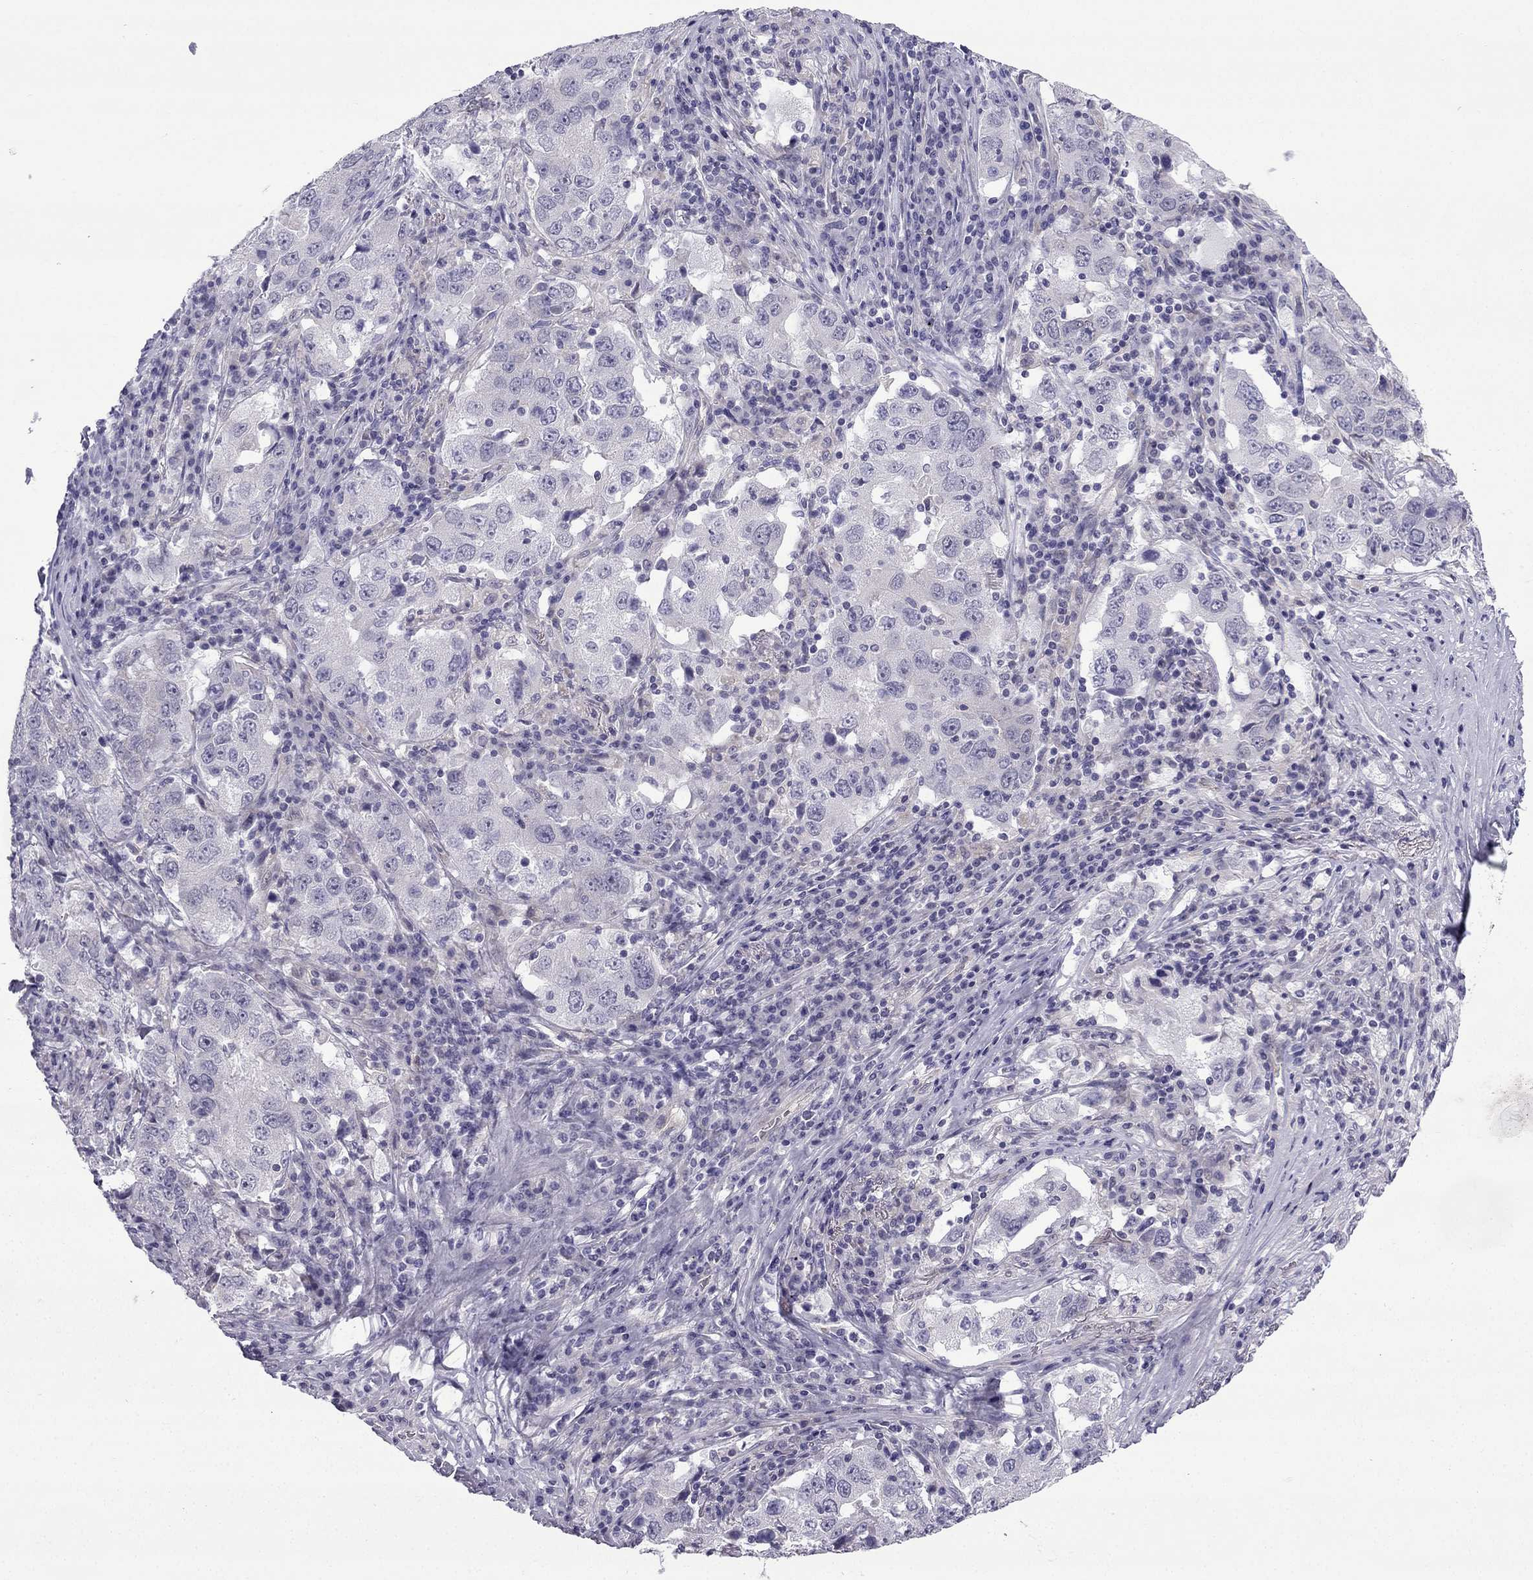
{"staining": {"intensity": "negative", "quantity": "none", "location": "none"}, "tissue": "lung cancer", "cell_type": "Tumor cells", "image_type": "cancer", "snomed": [{"axis": "morphology", "description": "Adenocarcinoma, NOS"}, {"axis": "topography", "description": "Lung"}], "caption": "The immunohistochemistry photomicrograph has no significant positivity in tumor cells of lung adenocarcinoma tissue.", "gene": "CFAP53", "patient": {"sex": "male", "age": 73}}